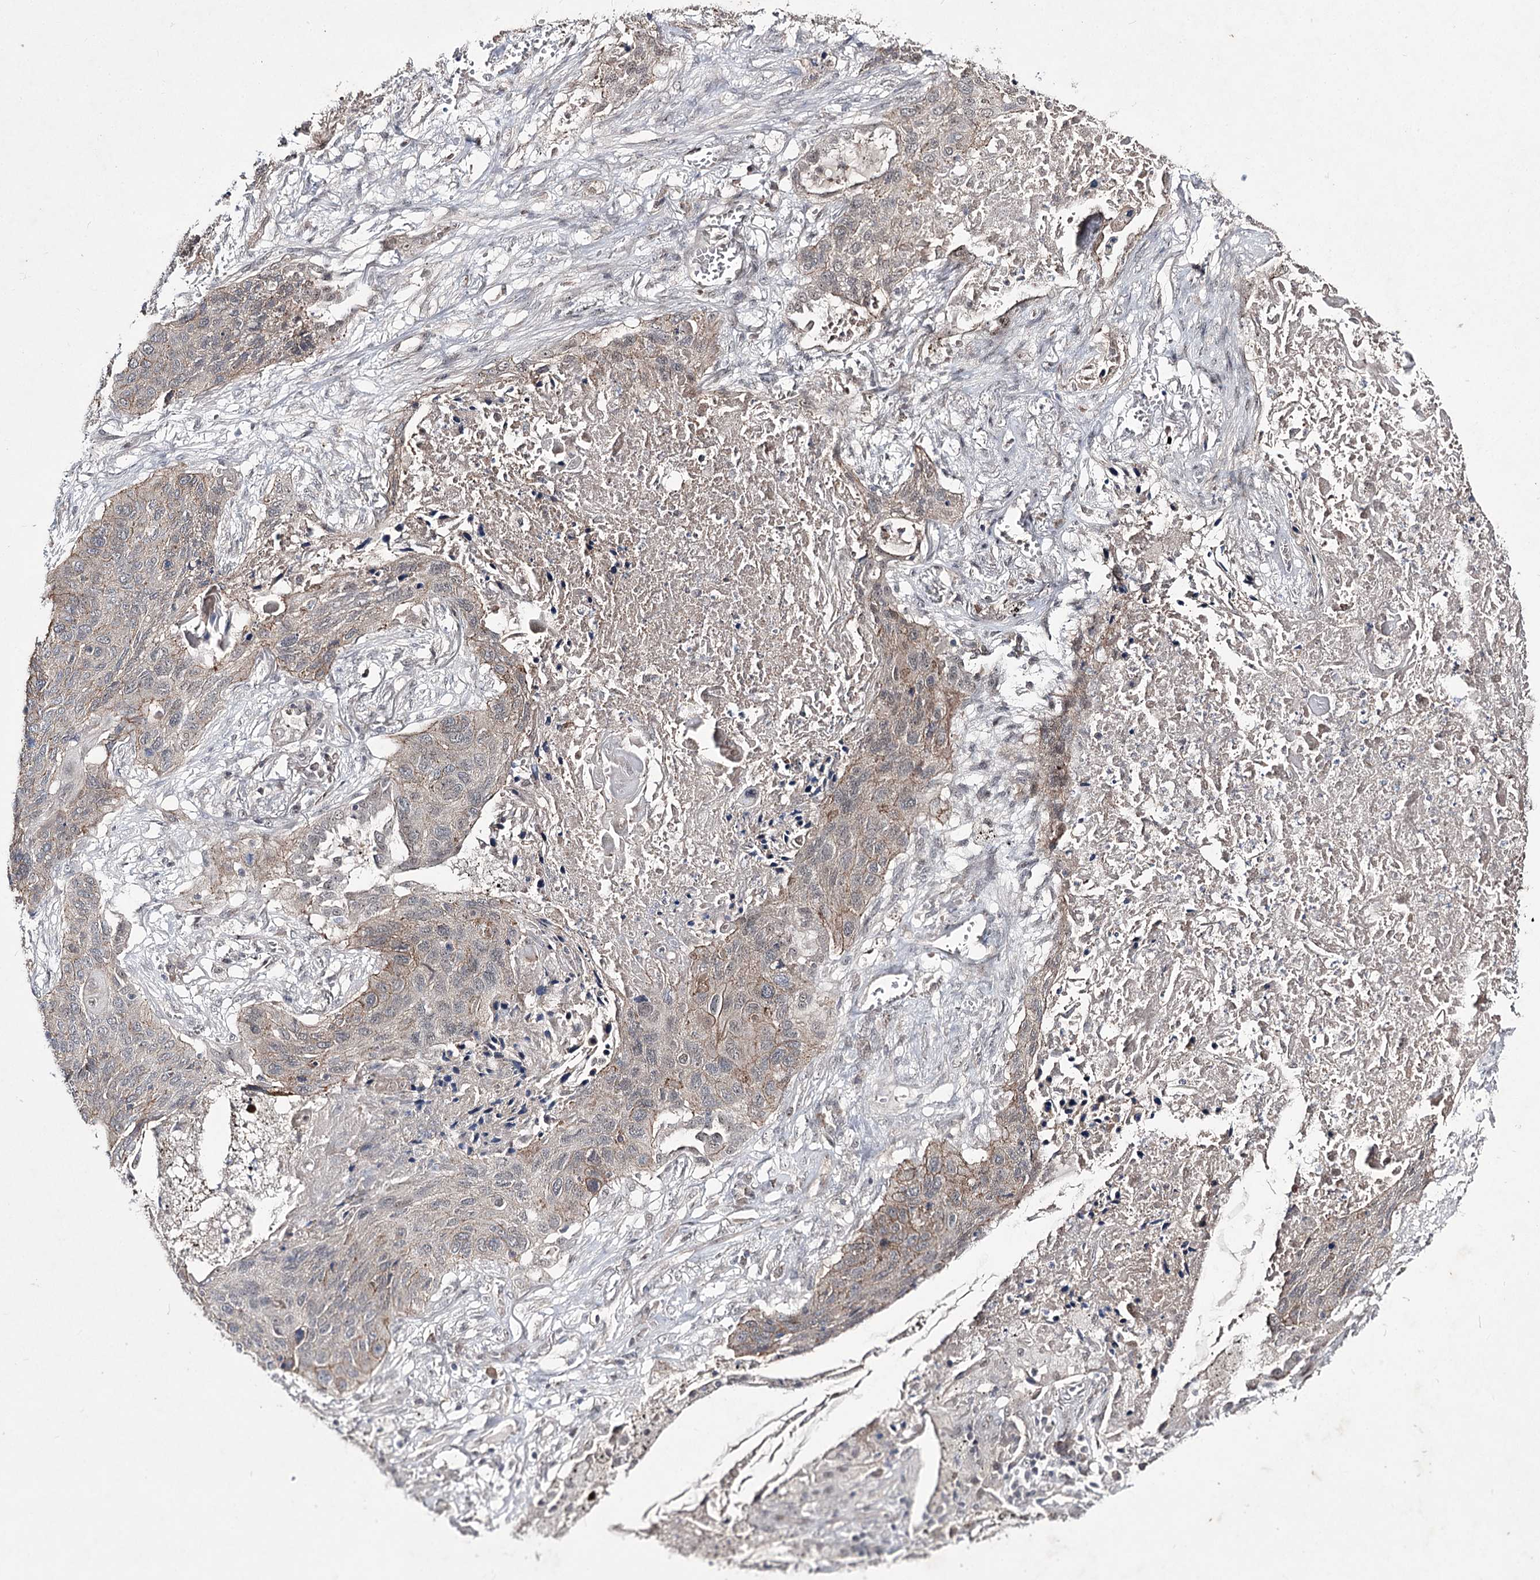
{"staining": {"intensity": "weak", "quantity": "25%-75%", "location": "cytoplasmic/membranous"}, "tissue": "lung cancer", "cell_type": "Tumor cells", "image_type": "cancer", "snomed": [{"axis": "morphology", "description": "Squamous cell carcinoma, NOS"}, {"axis": "topography", "description": "Lung"}], "caption": "A brown stain highlights weak cytoplasmic/membranous expression of a protein in squamous cell carcinoma (lung) tumor cells. (DAB (3,3'-diaminobenzidine) IHC with brightfield microscopy, high magnification).", "gene": "HOXC11", "patient": {"sex": "female", "age": 63}}